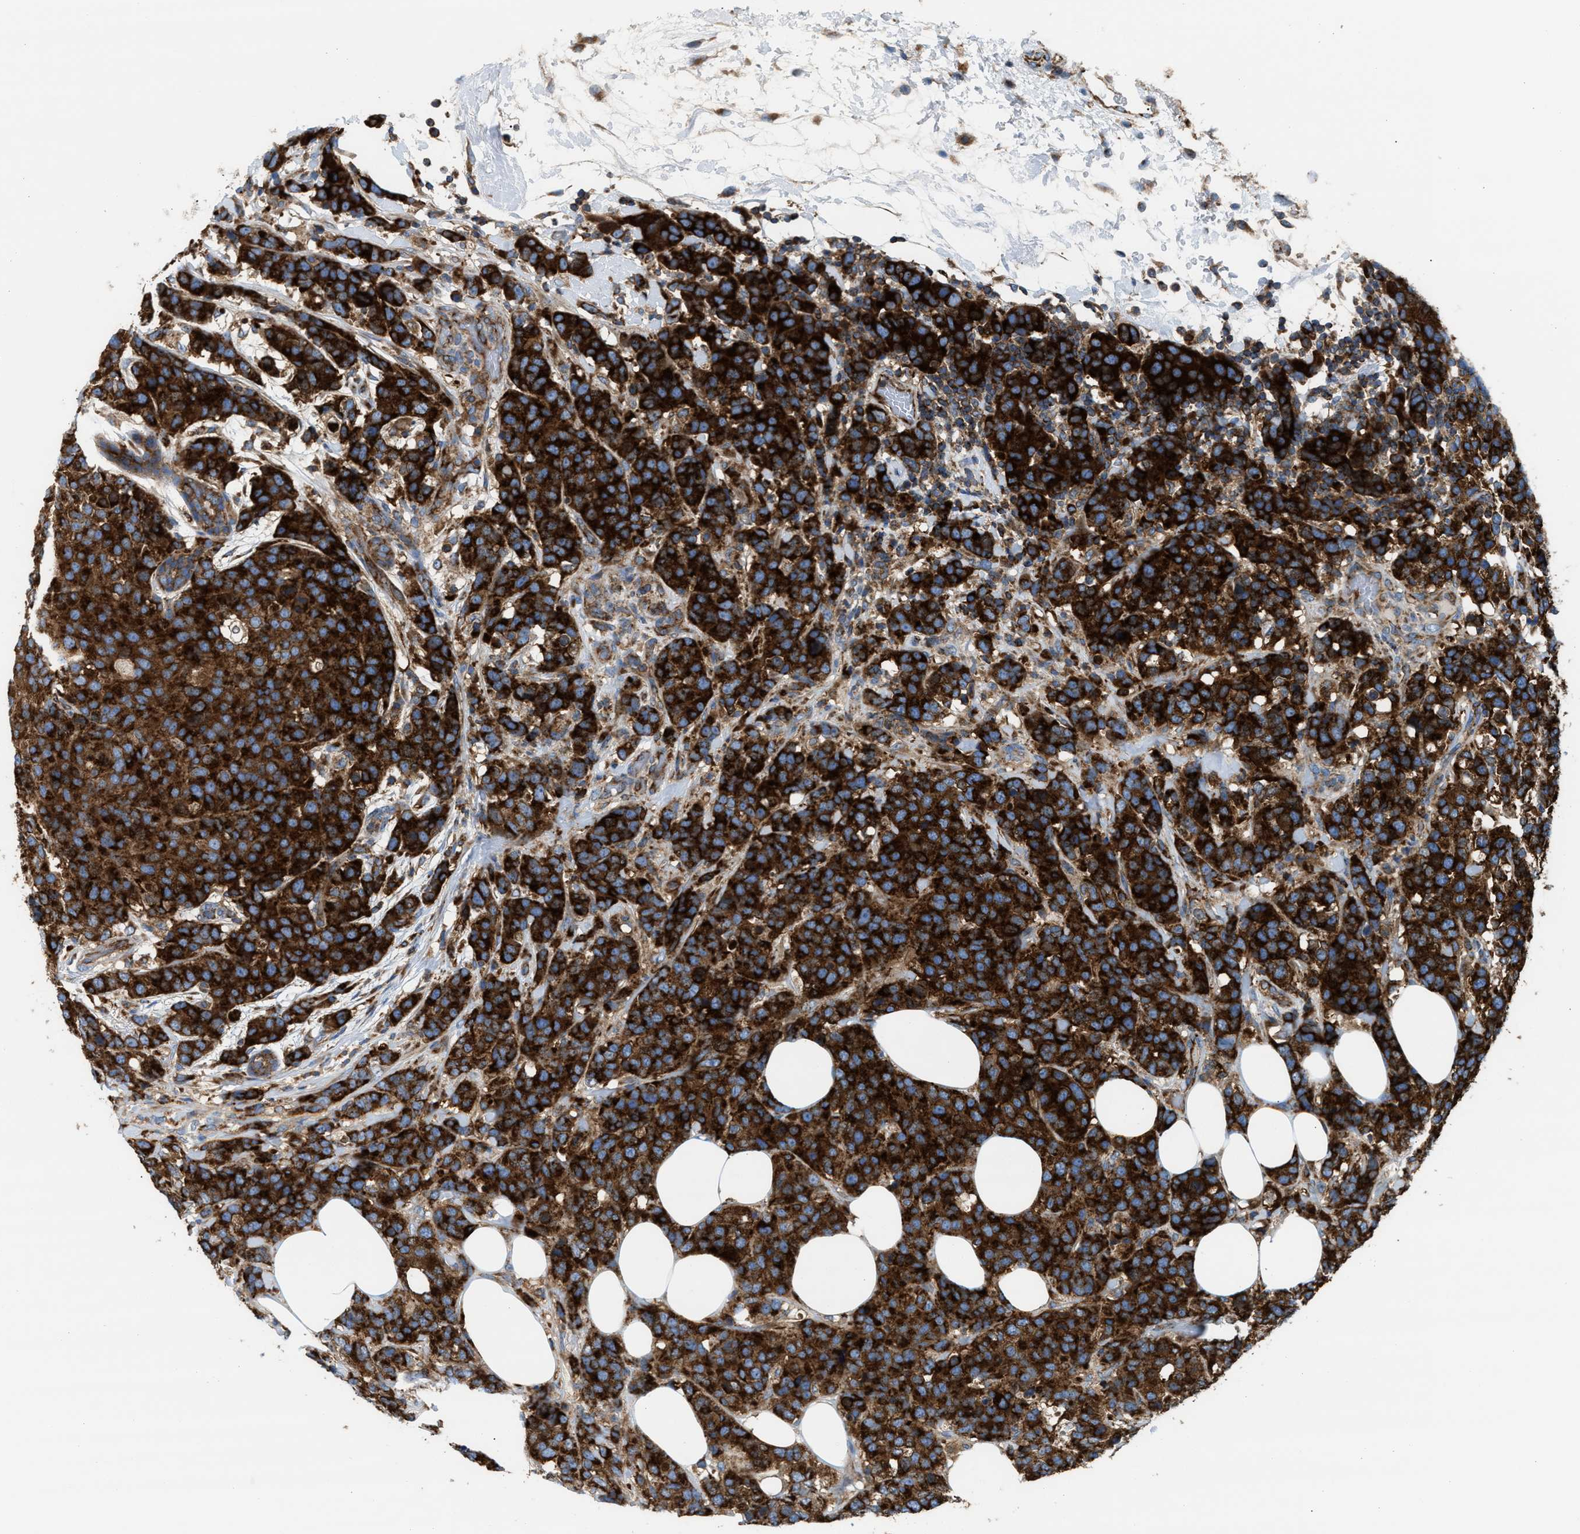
{"staining": {"intensity": "strong", "quantity": ">75%", "location": "cytoplasmic/membranous"}, "tissue": "breast cancer", "cell_type": "Tumor cells", "image_type": "cancer", "snomed": [{"axis": "morphology", "description": "Lobular carcinoma"}, {"axis": "topography", "description": "Breast"}], "caption": "Immunohistochemical staining of human breast cancer demonstrates high levels of strong cytoplasmic/membranous staining in approximately >75% of tumor cells.", "gene": "TBC1D15", "patient": {"sex": "female", "age": 59}}